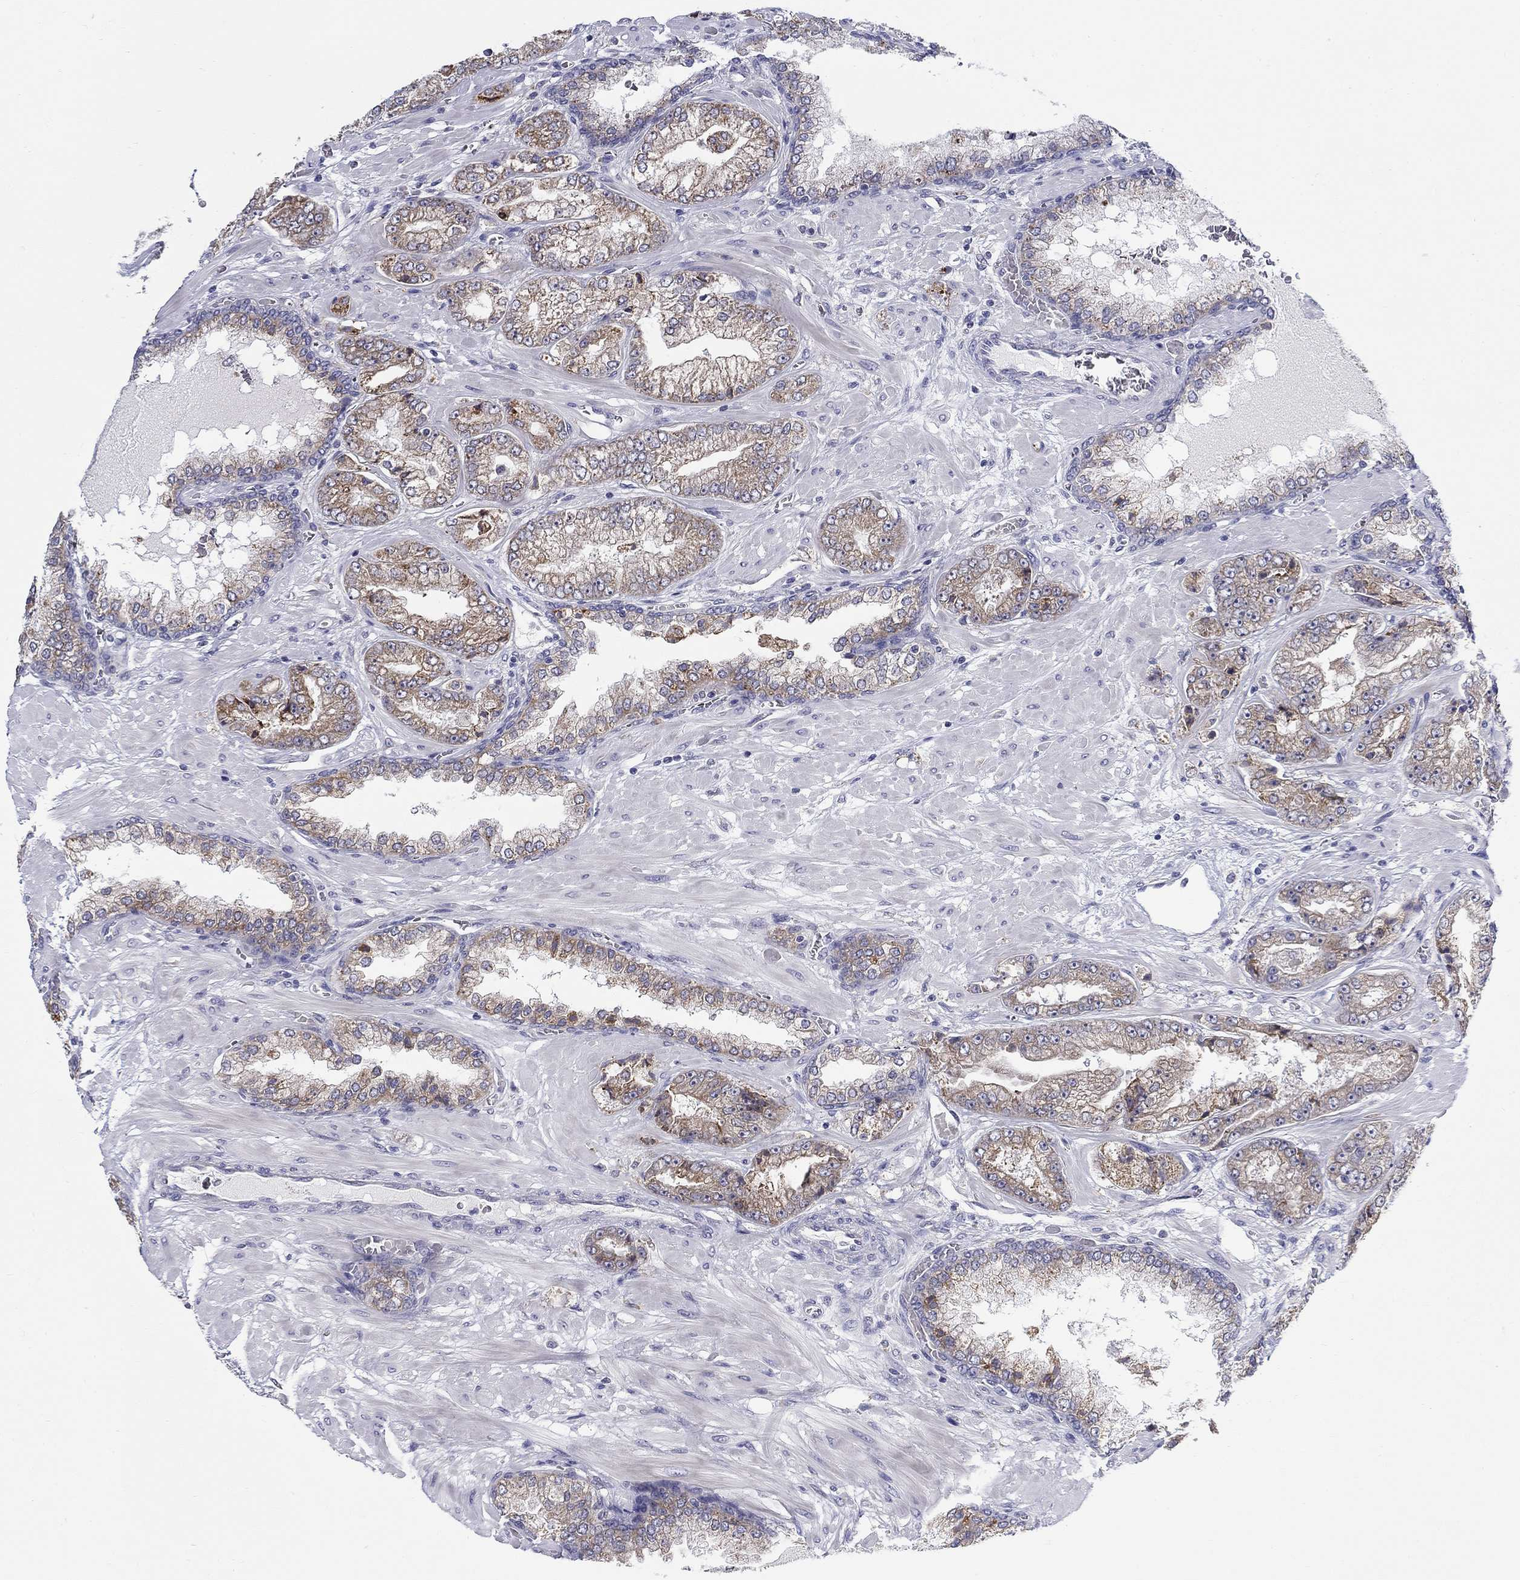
{"staining": {"intensity": "weak", "quantity": "25%-75%", "location": "cytoplasmic/membranous"}, "tissue": "prostate cancer", "cell_type": "Tumor cells", "image_type": "cancer", "snomed": [{"axis": "morphology", "description": "Adenocarcinoma, Low grade"}, {"axis": "topography", "description": "Prostate"}], "caption": "The histopathology image exhibits immunohistochemical staining of adenocarcinoma (low-grade) (prostate). There is weak cytoplasmic/membranous staining is seen in approximately 25%-75% of tumor cells.", "gene": "QRFPR", "patient": {"sex": "male", "age": 57}}